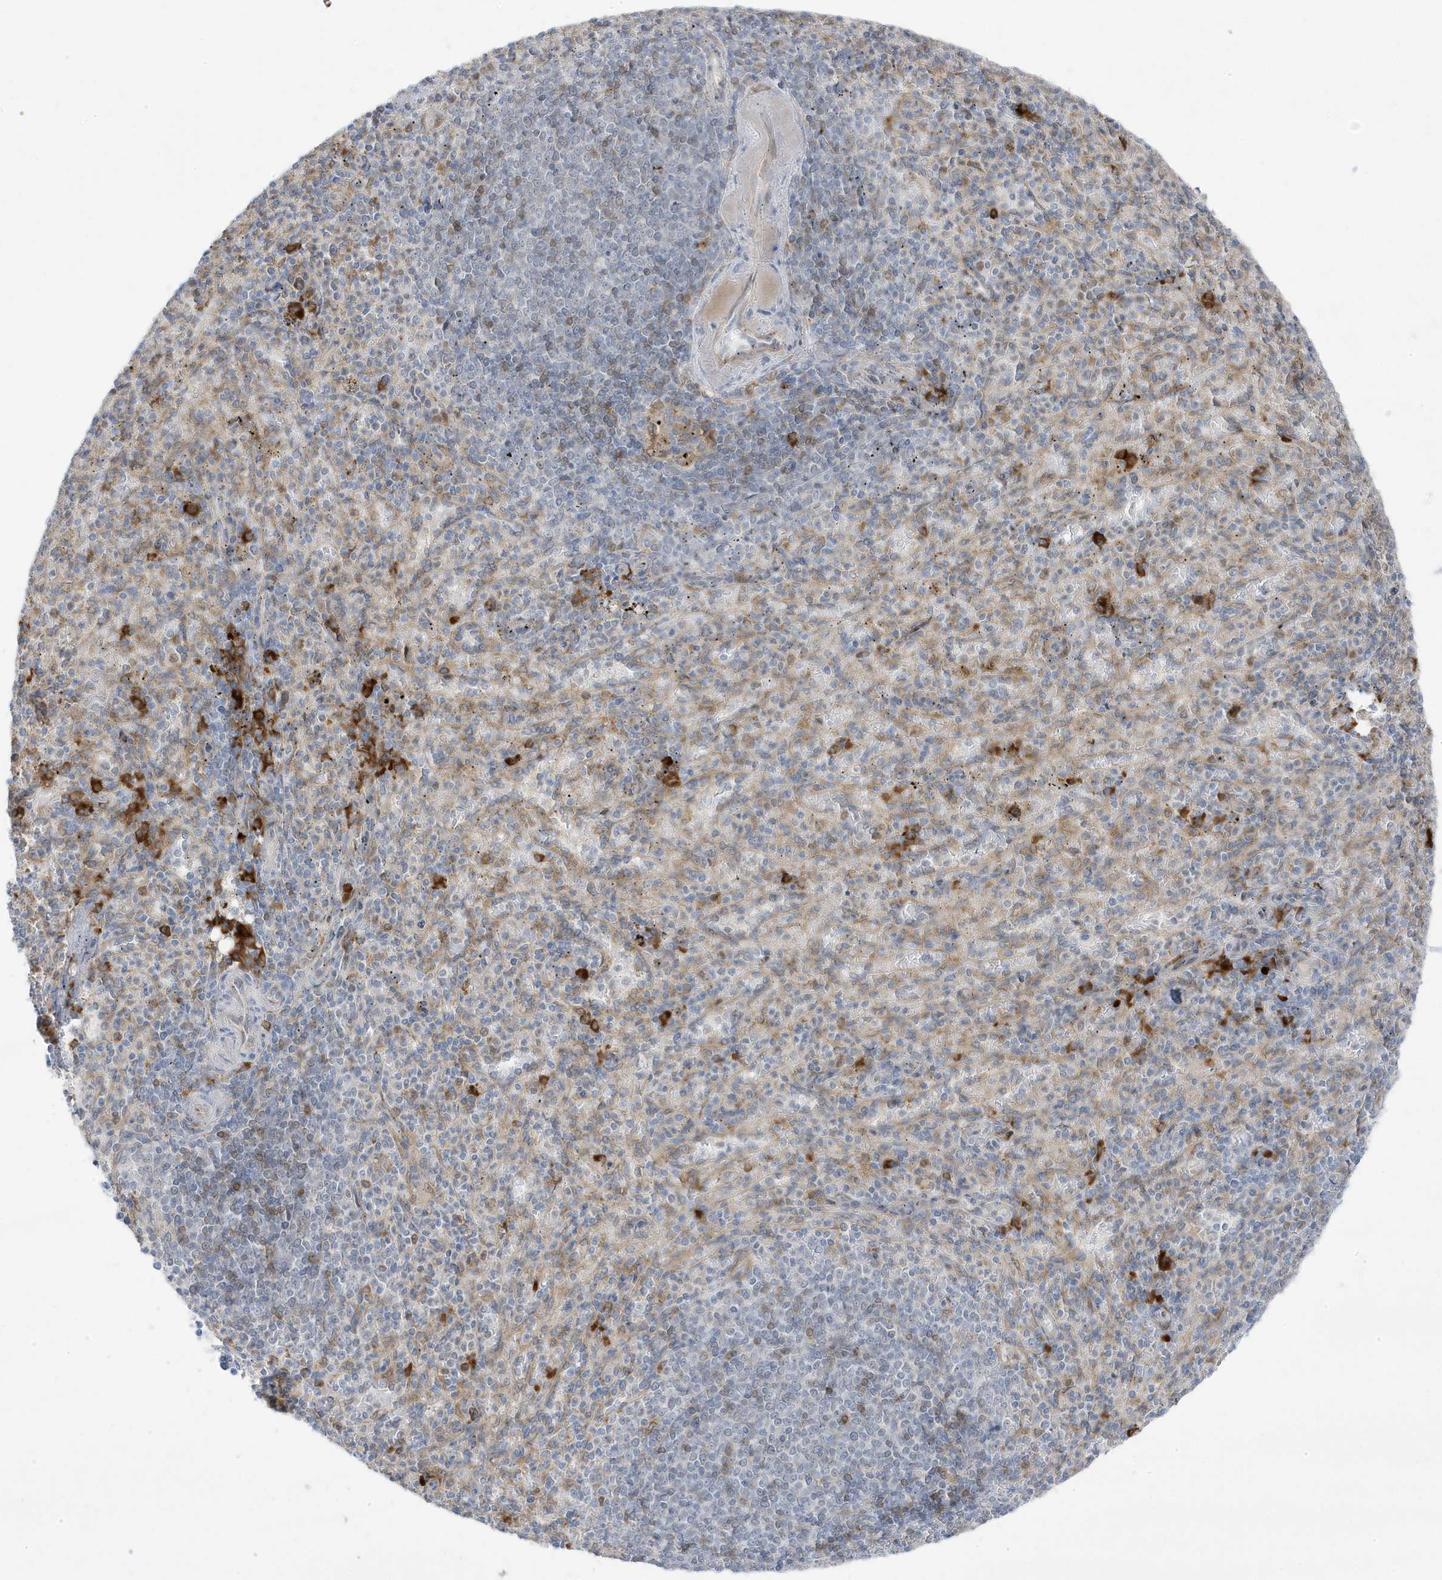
{"staining": {"intensity": "weak", "quantity": "<25%", "location": "cytoplasmic/membranous"}, "tissue": "spleen", "cell_type": "Cells in red pulp", "image_type": "normal", "snomed": [{"axis": "morphology", "description": "Normal tissue, NOS"}, {"axis": "topography", "description": "Spleen"}], "caption": "The histopathology image reveals no staining of cells in red pulp in normal spleen. (Stains: DAB (3,3'-diaminobenzidine) immunohistochemistry with hematoxylin counter stain, Microscopy: brightfield microscopy at high magnification).", "gene": "ZNF654", "patient": {"sex": "female", "age": 74}}